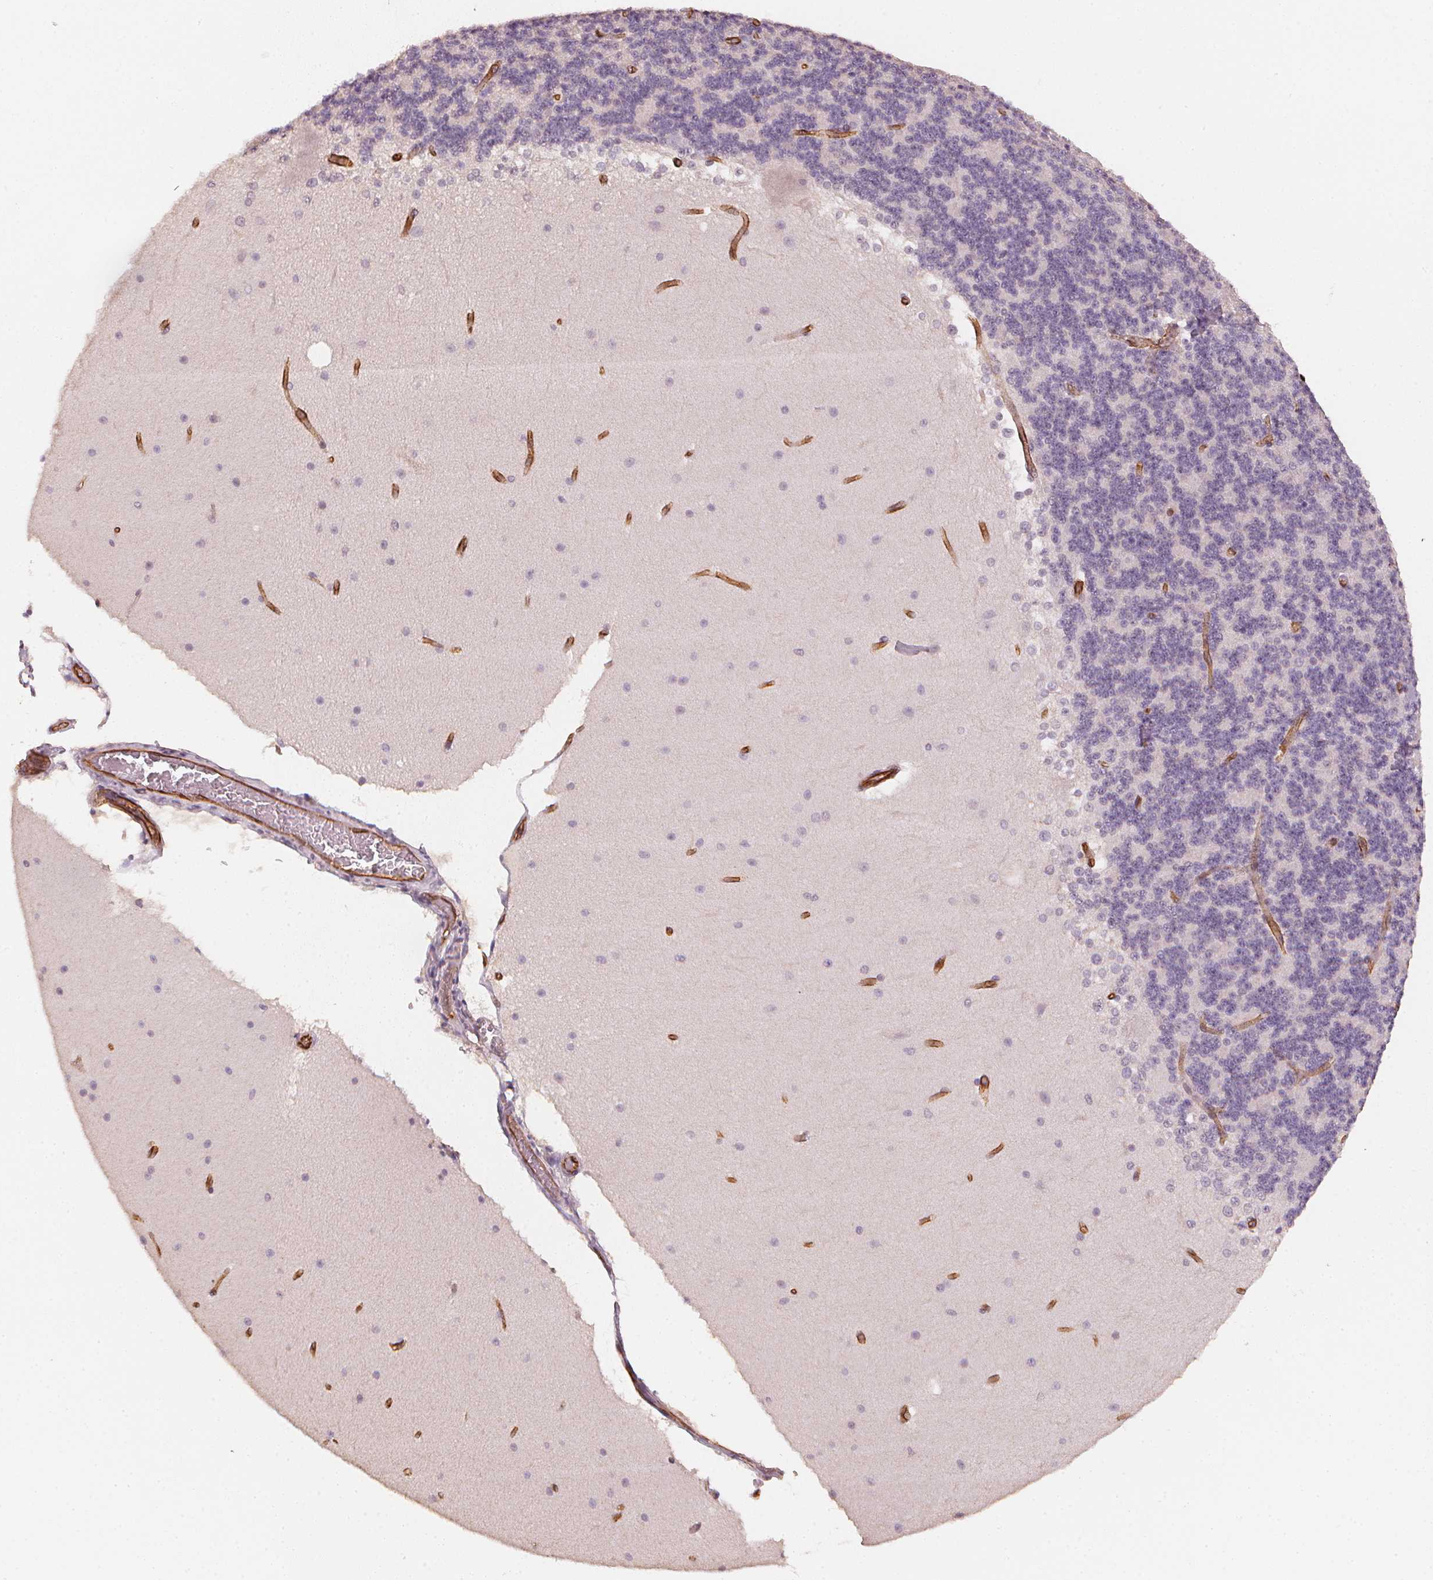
{"staining": {"intensity": "negative", "quantity": "none", "location": "none"}, "tissue": "cerebellum", "cell_type": "Cells in granular layer", "image_type": "normal", "snomed": [{"axis": "morphology", "description": "Normal tissue, NOS"}, {"axis": "topography", "description": "Cerebellum"}], "caption": "High magnification brightfield microscopy of unremarkable cerebellum stained with DAB (3,3'-diaminobenzidine) (brown) and counterstained with hematoxylin (blue): cells in granular layer show no significant expression. (DAB IHC, high magnification).", "gene": "CIB1", "patient": {"sex": "female", "age": 19}}